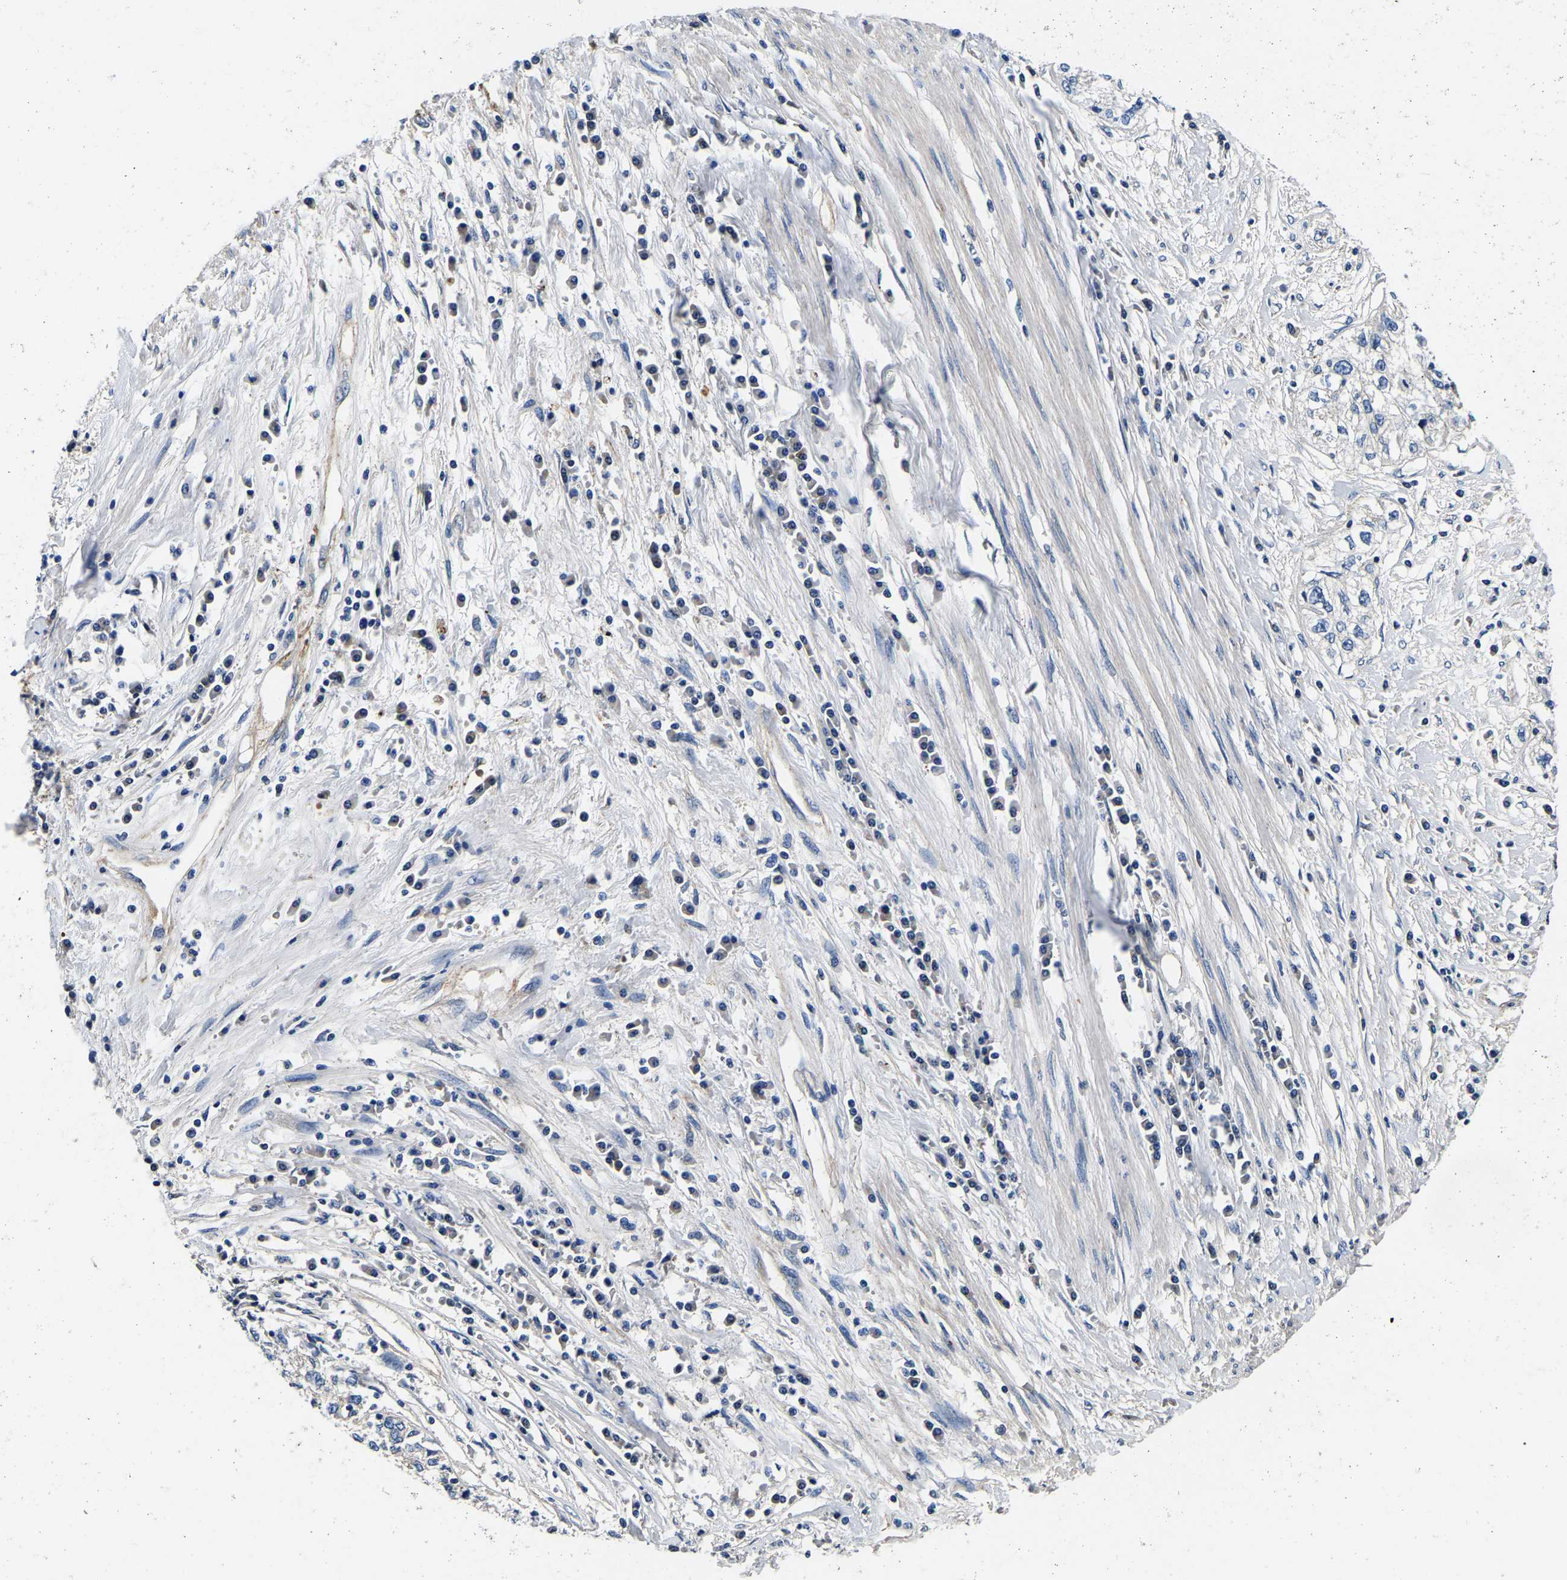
{"staining": {"intensity": "negative", "quantity": "none", "location": "none"}, "tissue": "cervical cancer", "cell_type": "Tumor cells", "image_type": "cancer", "snomed": [{"axis": "morphology", "description": "Squamous cell carcinoma, NOS"}, {"axis": "topography", "description": "Cervix"}], "caption": "Immunohistochemical staining of cervical cancer (squamous cell carcinoma) reveals no significant staining in tumor cells.", "gene": "SH3GLB1", "patient": {"sex": "female", "age": 57}}